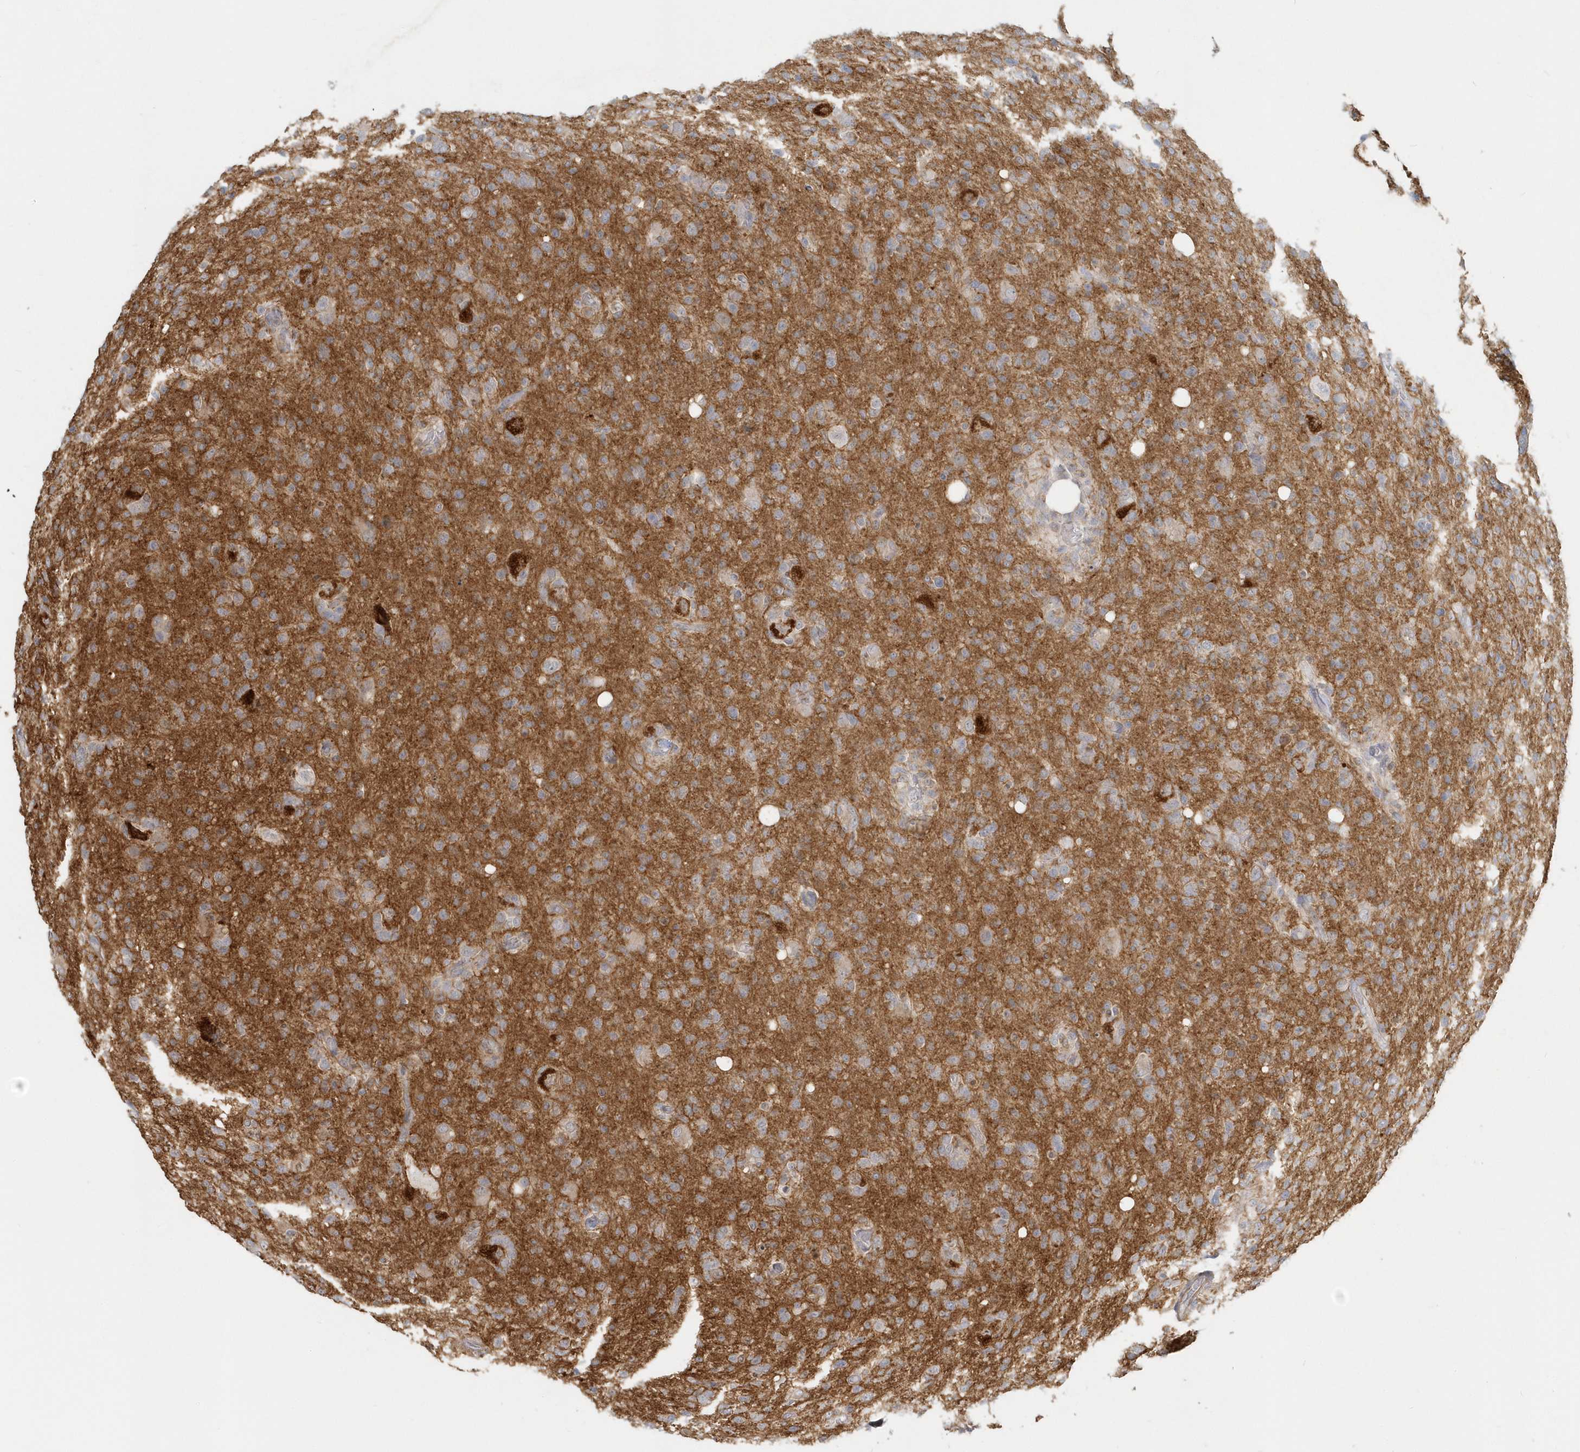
{"staining": {"intensity": "negative", "quantity": "none", "location": "none"}, "tissue": "glioma", "cell_type": "Tumor cells", "image_type": "cancer", "snomed": [{"axis": "morphology", "description": "Glioma, malignant, High grade"}, {"axis": "topography", "description": "Brain"}], "caption": "The image shows no staining of tumor cells in malignant high-grade glioma.", "gene": "NAPB", "patient": {"sex": "female", "age": 57}}